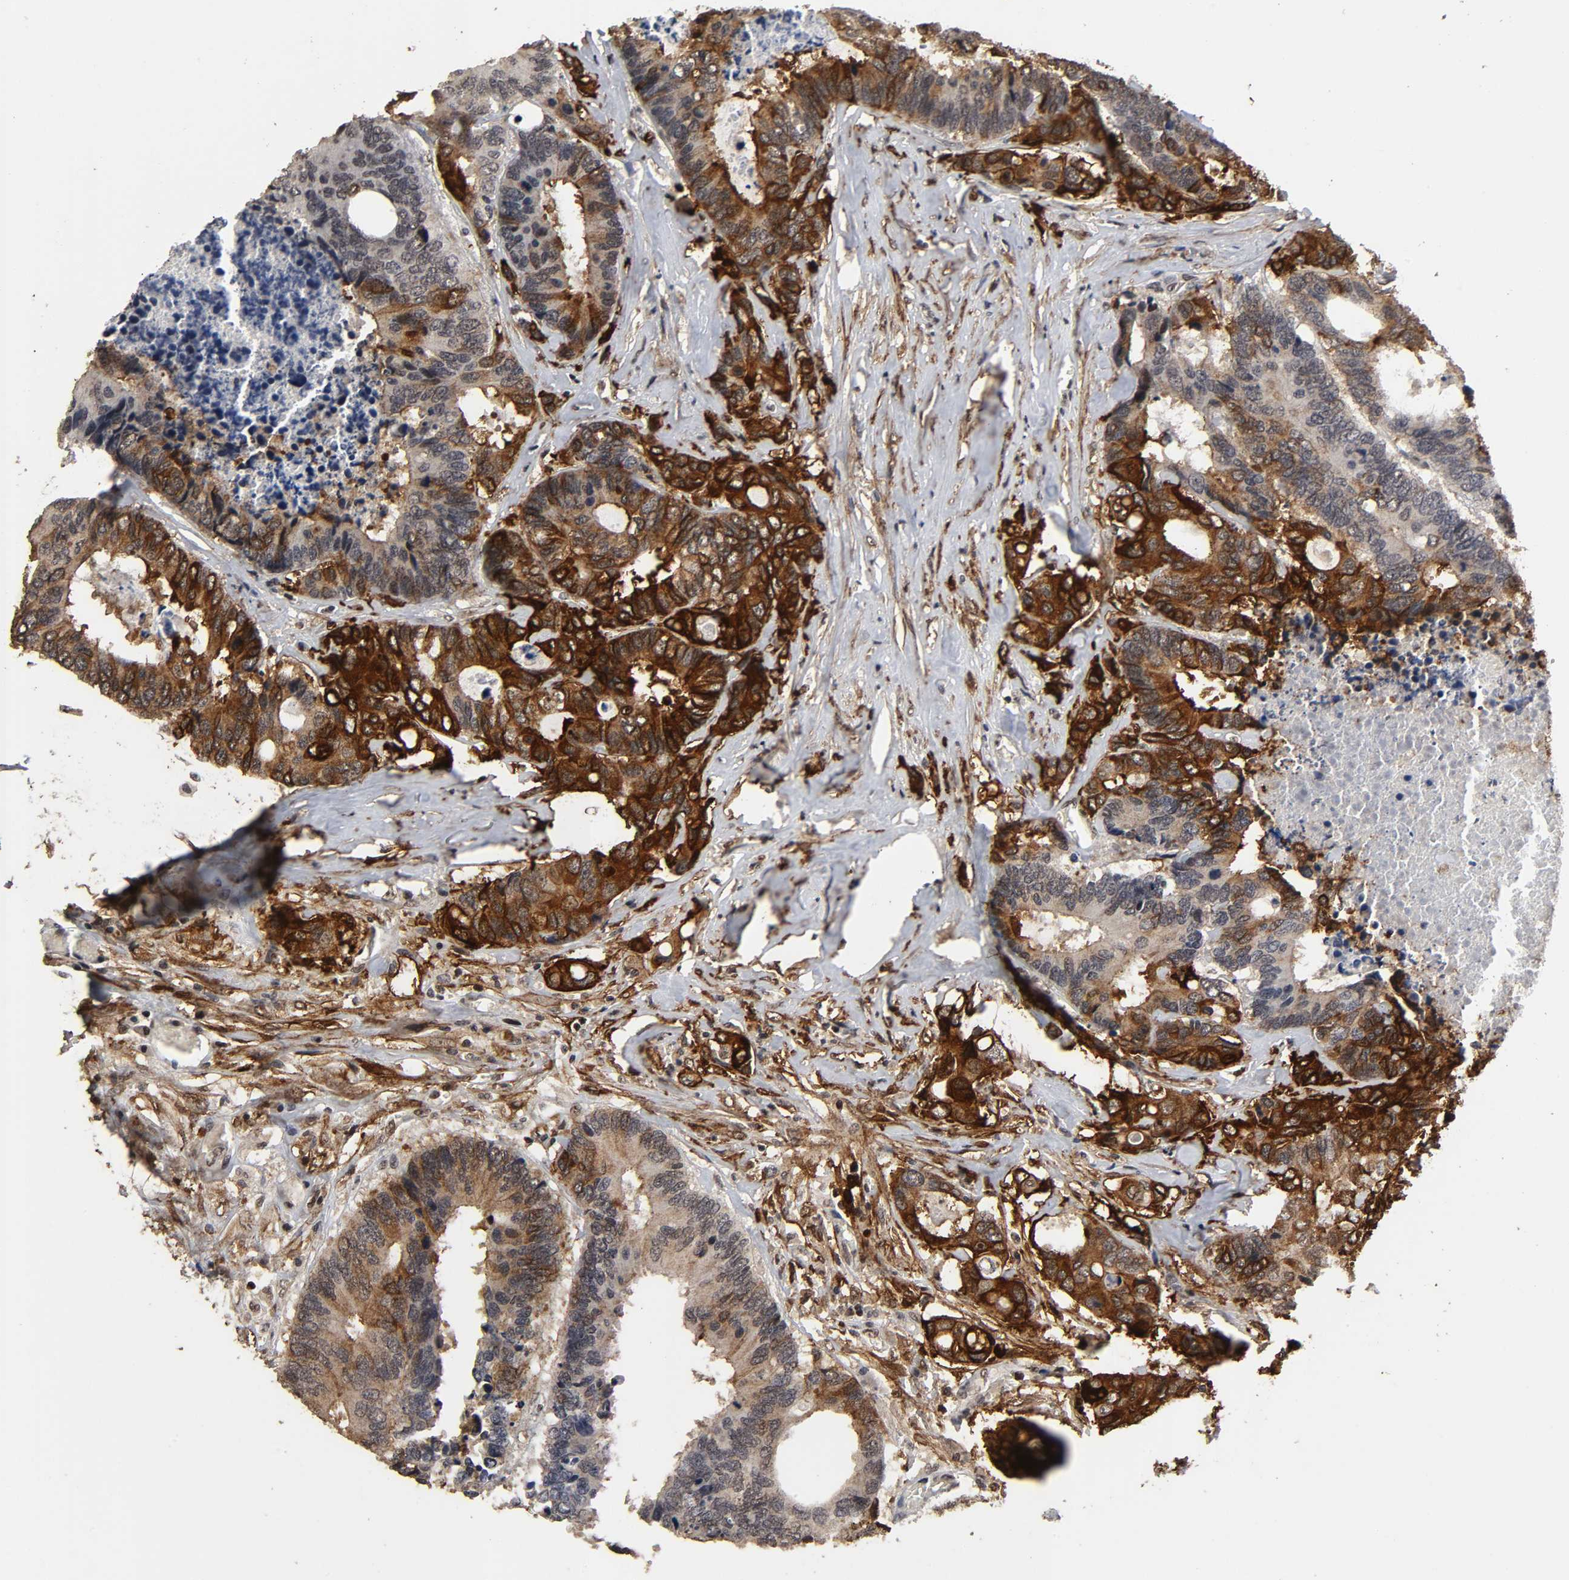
{"staining": {"intensity": "strong", "quantity": "25%-75%", "location": "cytoplasmic/membranous,nuclear"}, "tissue": "colorectal cancer", "cell_type": "Tumor cells", "image_type": "cancer", "snomed": [{"axis": "morphology", "description": "Adenocarcinoma, NOS"}, {"axis": "topography", "description": "Rectum"}], "caption": "An image showing strong cytoplasmic/membranous and nuclear expression in approximately 25%-75% of tumor cells in colorectal adenocarcinoma, as visualized by brown immunohistochemical staining.", "gene": "AHNAK2", "patient": {"sex": "male", "age": 55}}